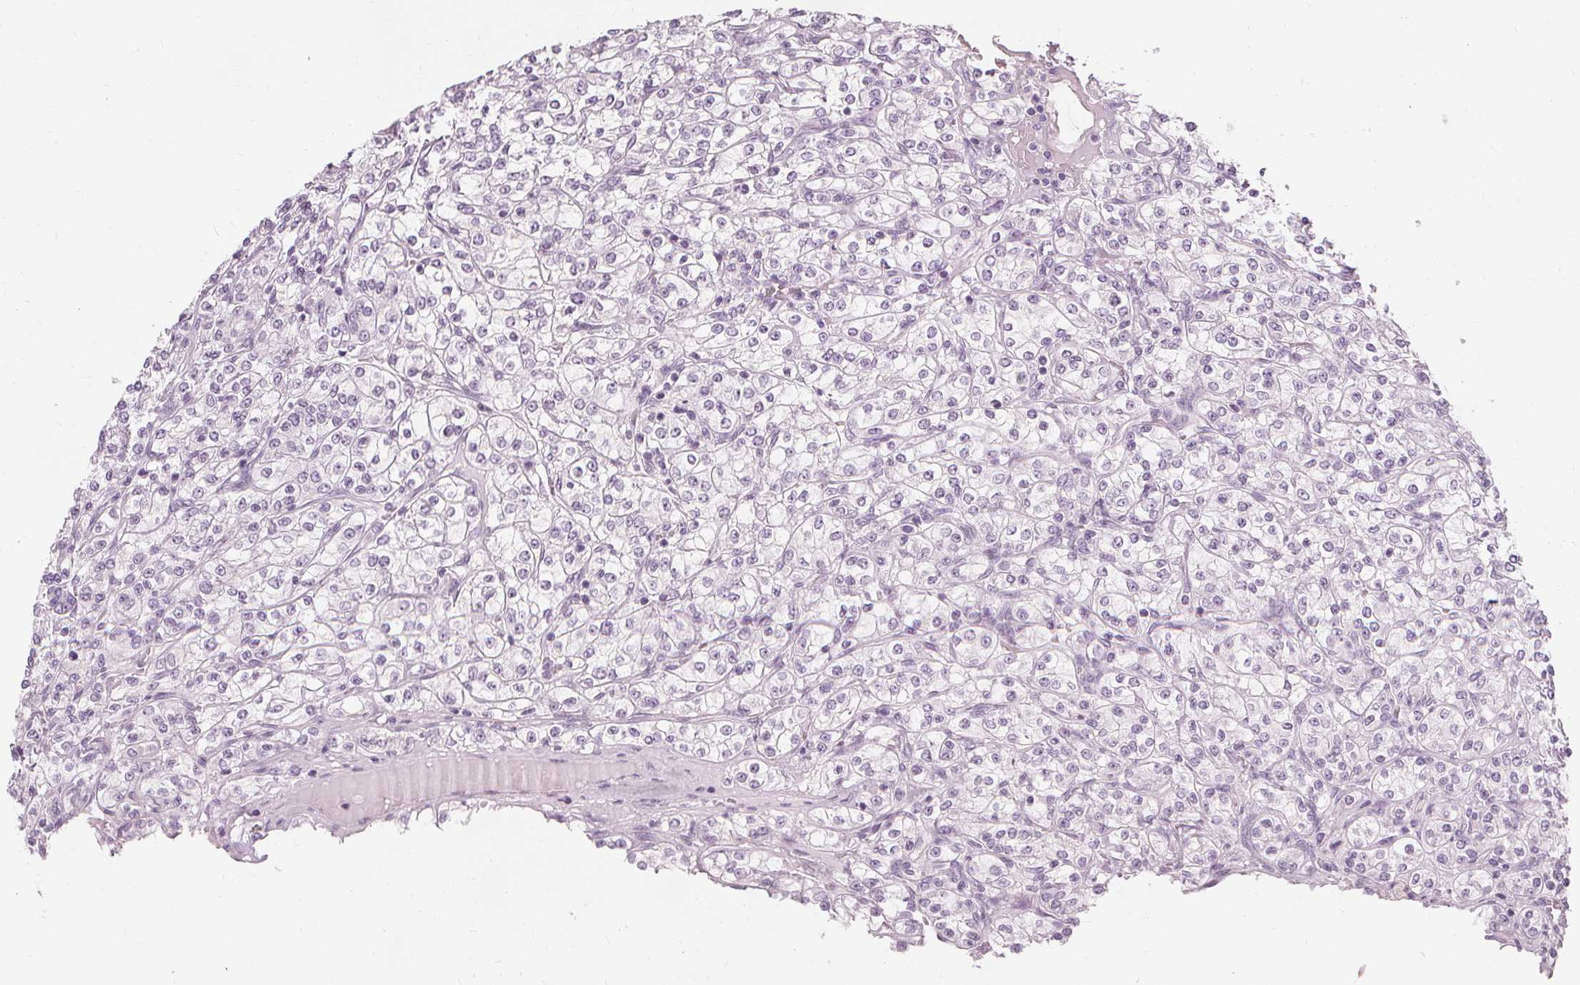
{"staining": {"intensity": "negative", "quantity": "none", "location": "none"}, "tissue": "renal cancer", "cell_type": "Tumor cells", "image_type": "cancer", "snomed": [{"axis": "morphology", "description": "Adenocarcinoma, NOS"}, {"axis": "topography", "description": "Kidney"}], "caption": "Adenocarcinoma (renal) stained for a protein using immunohistochemistry displays no staining tumor cells.", "gene": "MUC12", "patient": {"sex": "male", "age": 77}}